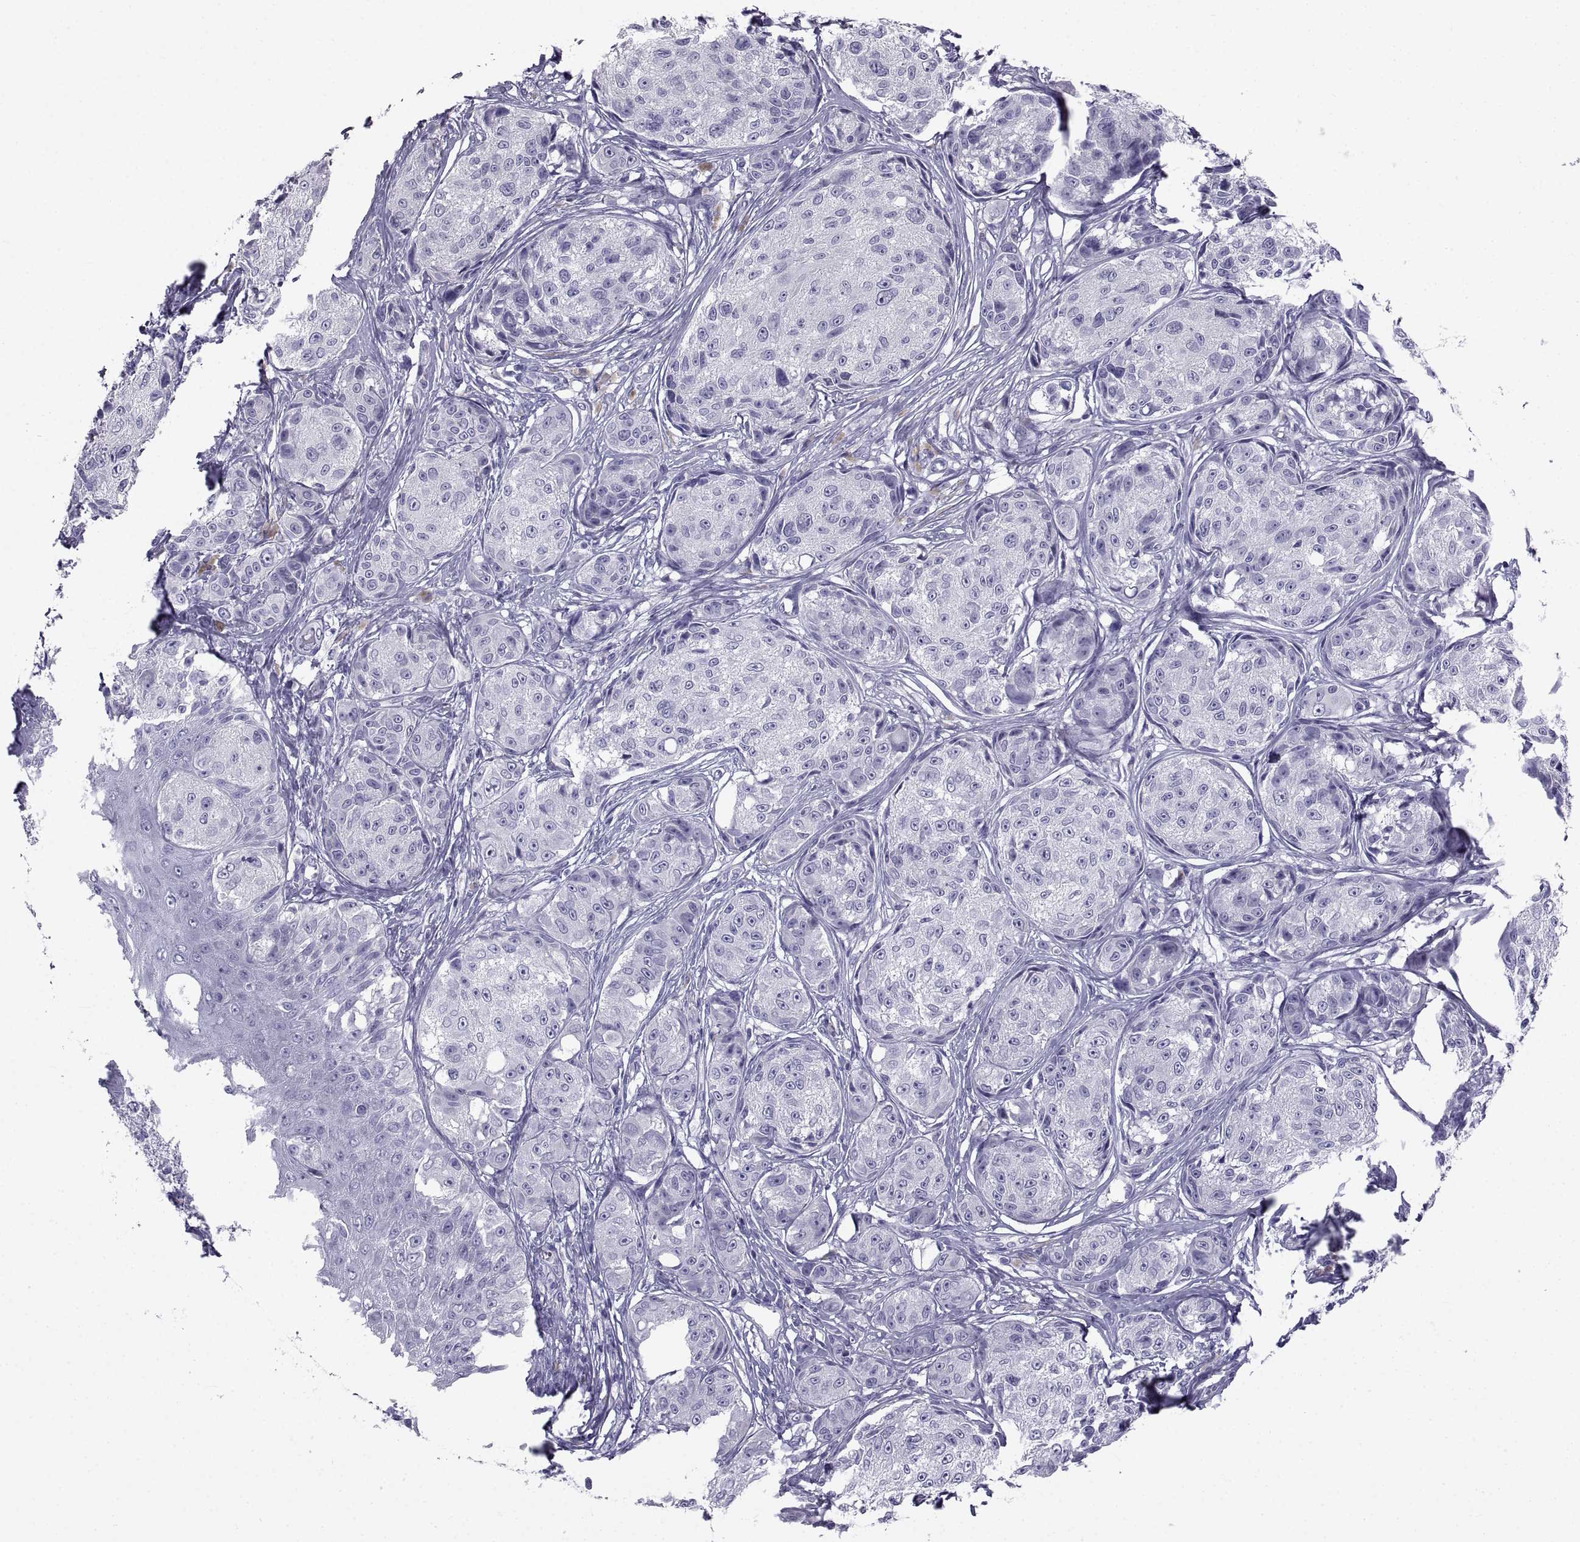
{"staining": {"intensity": "negative", "quantity": "none", "location": "none"}, "tissue": "melanoma", "cell_type": "Tumor cells", "image_type": "cancer", "snomed": [{"axis": "morphology", "description": "Malignant melanoma, NOS"}, {"axis": "topography", "description": "Skin"}], "caption": "An immunohistochemistry (IHC) micrograph of malignant melanoma is shown. There is no staining in tumor cells of malignant melanoma. (Immunohistochemistry, brightfield microscopy, high magnification).", "gene": "PCSK1N", "patient": {"sex": "male", "age": 61}}